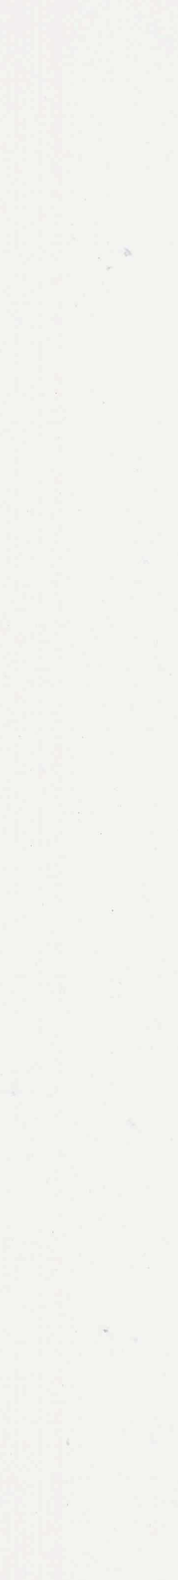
{"staining": {"intensity": "negative", "quantity": "none", "location": "none"}, "tissue": "ovarian cancer", "cell_type": "Tumor cells", "image_type": "cancer", "snomed": [{"axis": "morphology", "description": "Cystadenocarcinoma, mucinous, NOS"}, {"axis": "topography", "description": "Ovary"}], "caption": "A high-resolution image shows immunohistochemistry (IHC) staining of ovarian cancer, which demonstrates no significant staining in tumor cells. (Stains: DAB immunohistochemistry with hematoxylin counter stain, Microscopy: brightfield microscopy at high magnification).", "gene": "SOX11", "patient": {"sex": "female", "age": 25}}